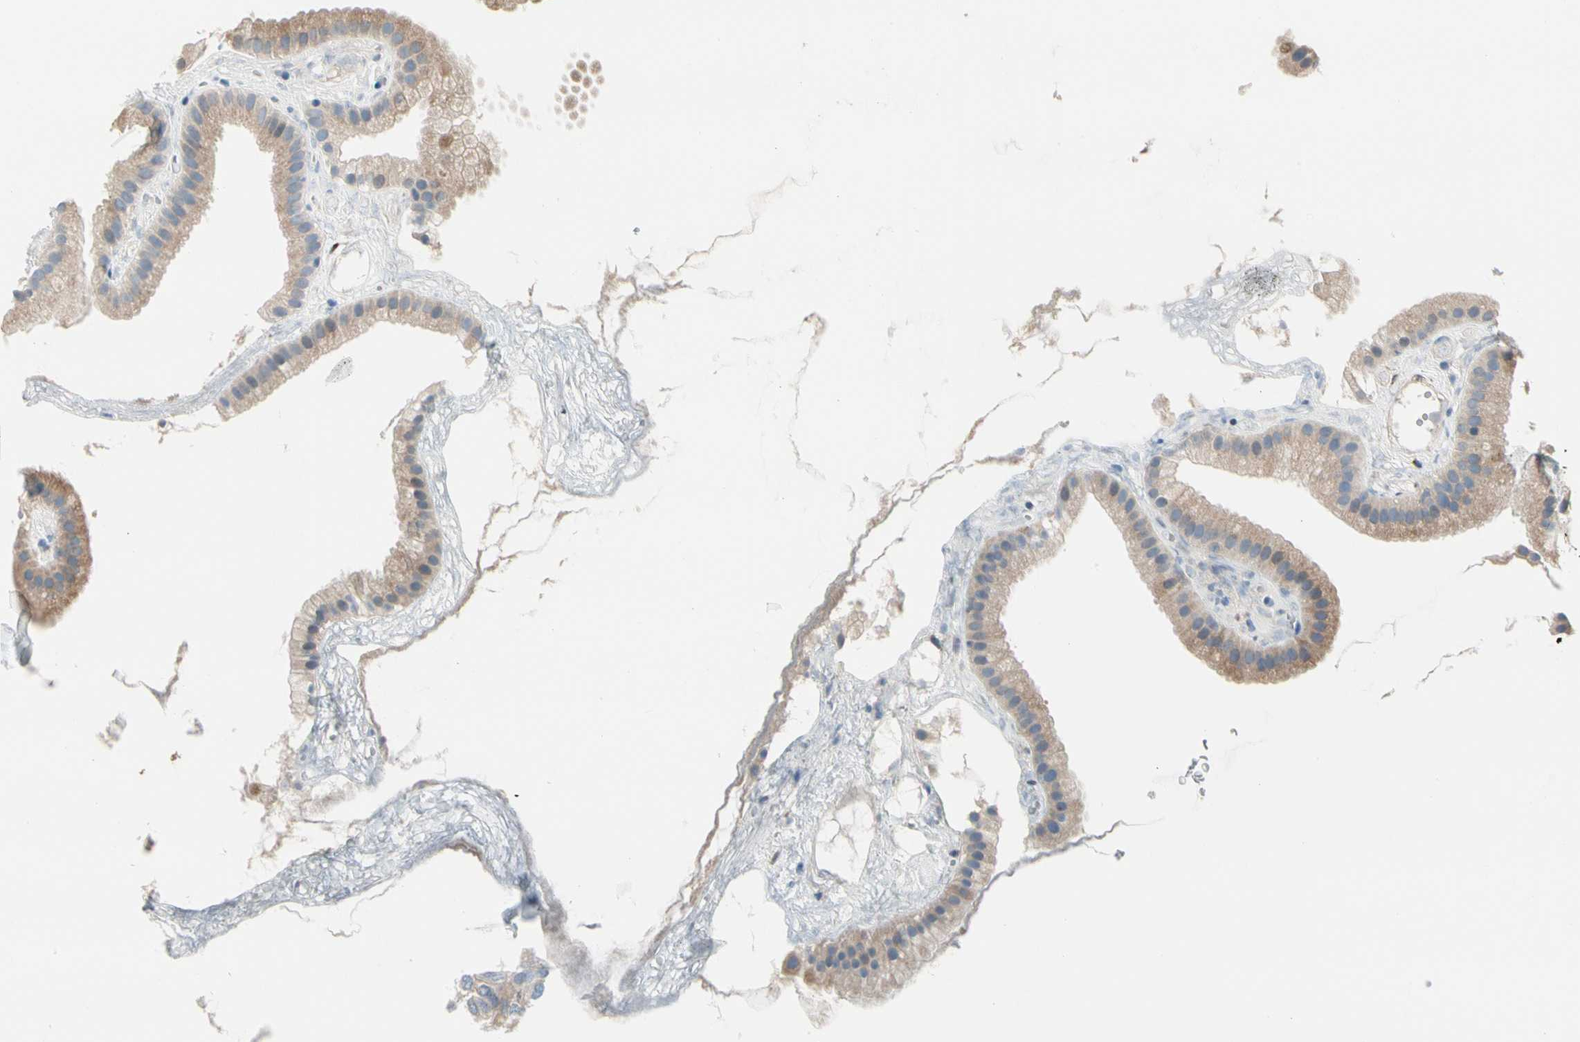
{"staining": {"intensity": "moderate", "quantity": ">75%", "location": "cytoplasmic/membranous"}, "tissue": "gallbladder", "cell_type": "Glandular cells", "image_type": "normal", "snomed": [{"axis": "morphology", "description": "Normal tissue, NOS"}, {"axis": "topography", "description": "Gallbladder"}], "caption": "Immunohistochemistry (IHC) image of unremarkable gallbladder: gallbladder stained using immunohistochemistry (IHC) demonstrates medium levels of moderate protein expression localized specifically in the cytoplasmic/membranous of glandular cells, appearing as a cytoplasmic/membranous brown color.", "gene": "LRPAP1", "patient": {"sex": "female", "age": 64}}